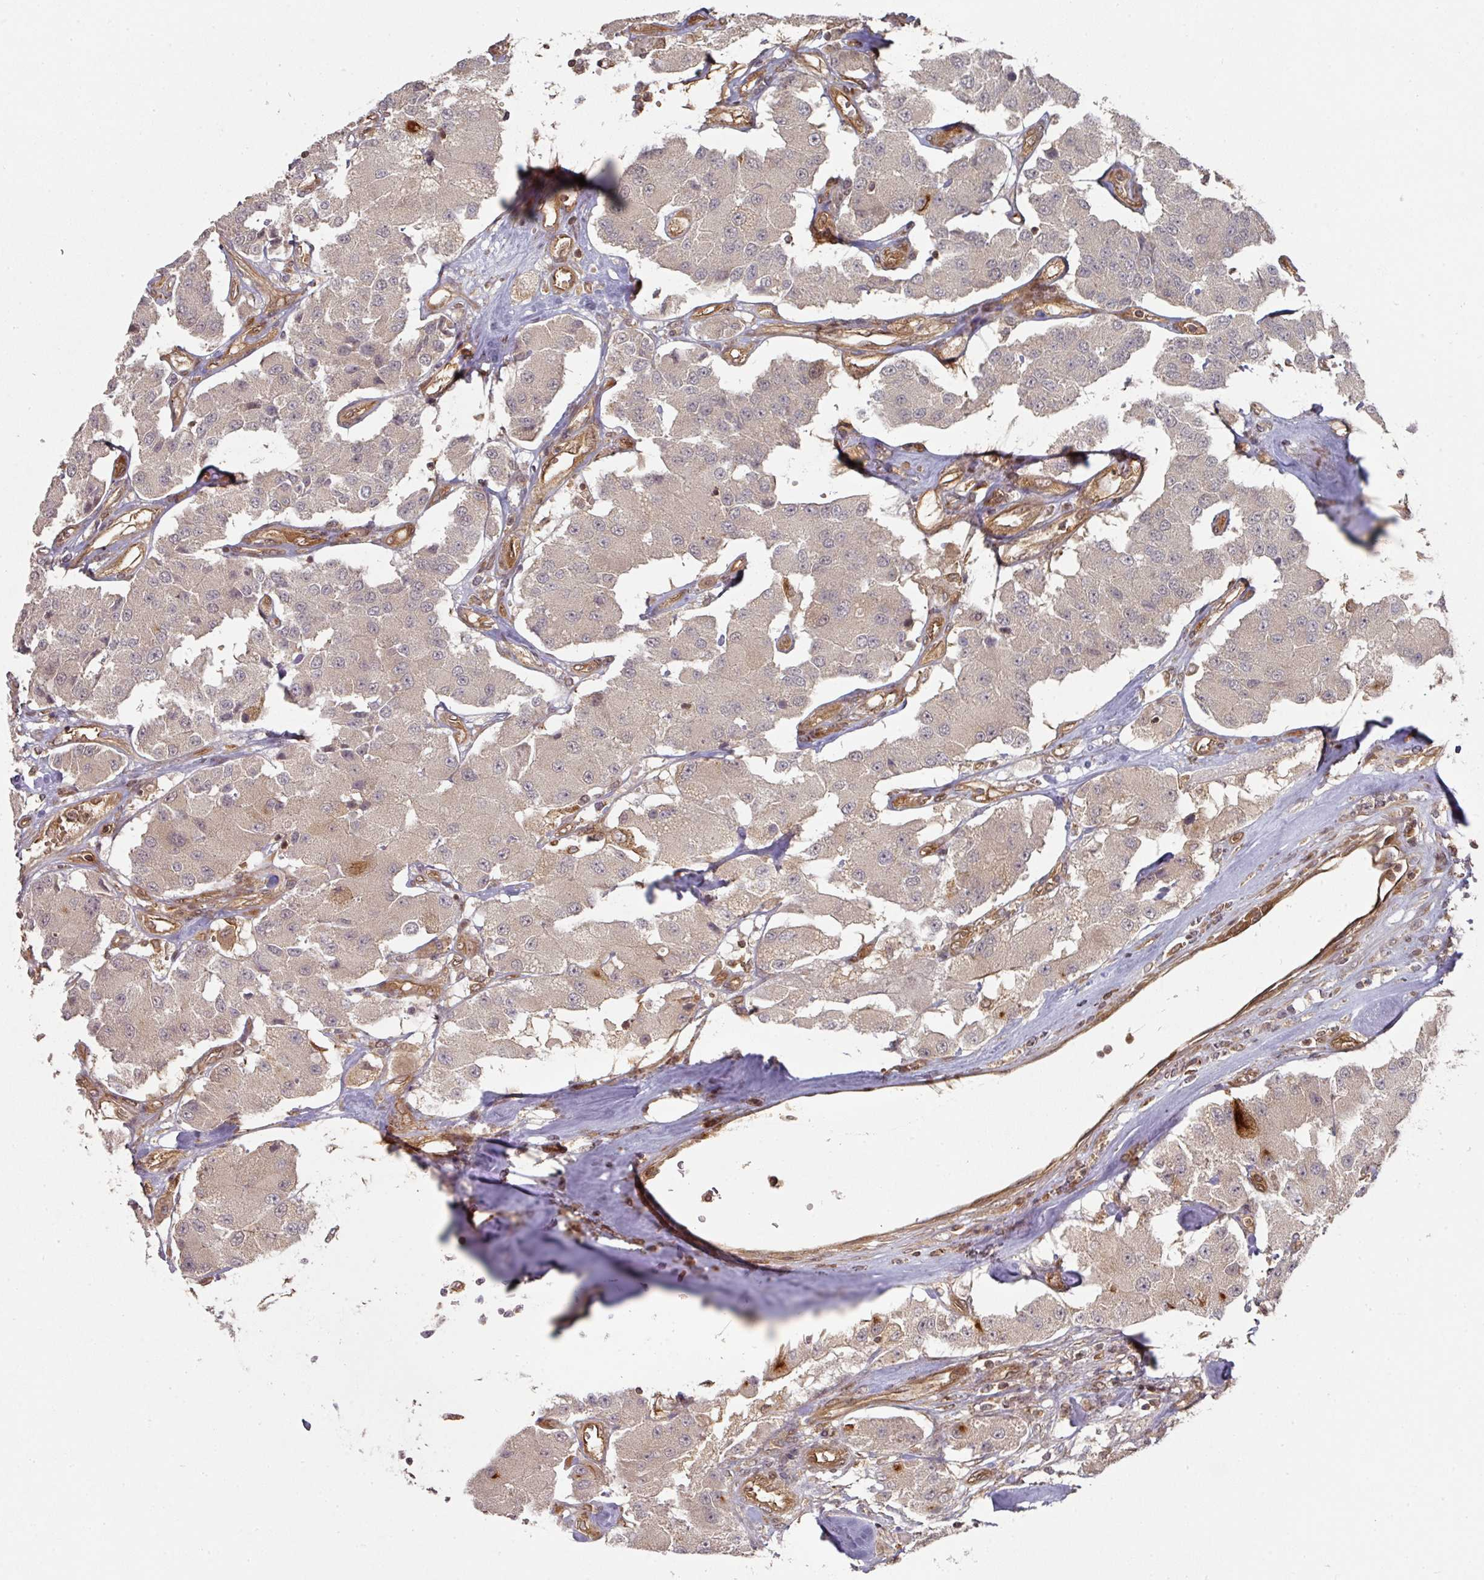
{"staining": {"intensity": "negative", "quantity": "none", "location": "none"}, "tissue": "carcinoid", "cell_type": "Tumor cells", "image_type": "cancer", "snomed": [{"axis": "morphology", "description": "Carcinoid, malignant, NOS"}, {"axis": "topography", "description": "Pancreas"}], "caption": "Immunohistochemistry histopathology image of neoplastic tissue: human carcinoid stained with DAB reveals no significant protein expression in tumor cells.", "gene": "EIF4EBP2", "patient": {"sex": "male", "age": 41}}